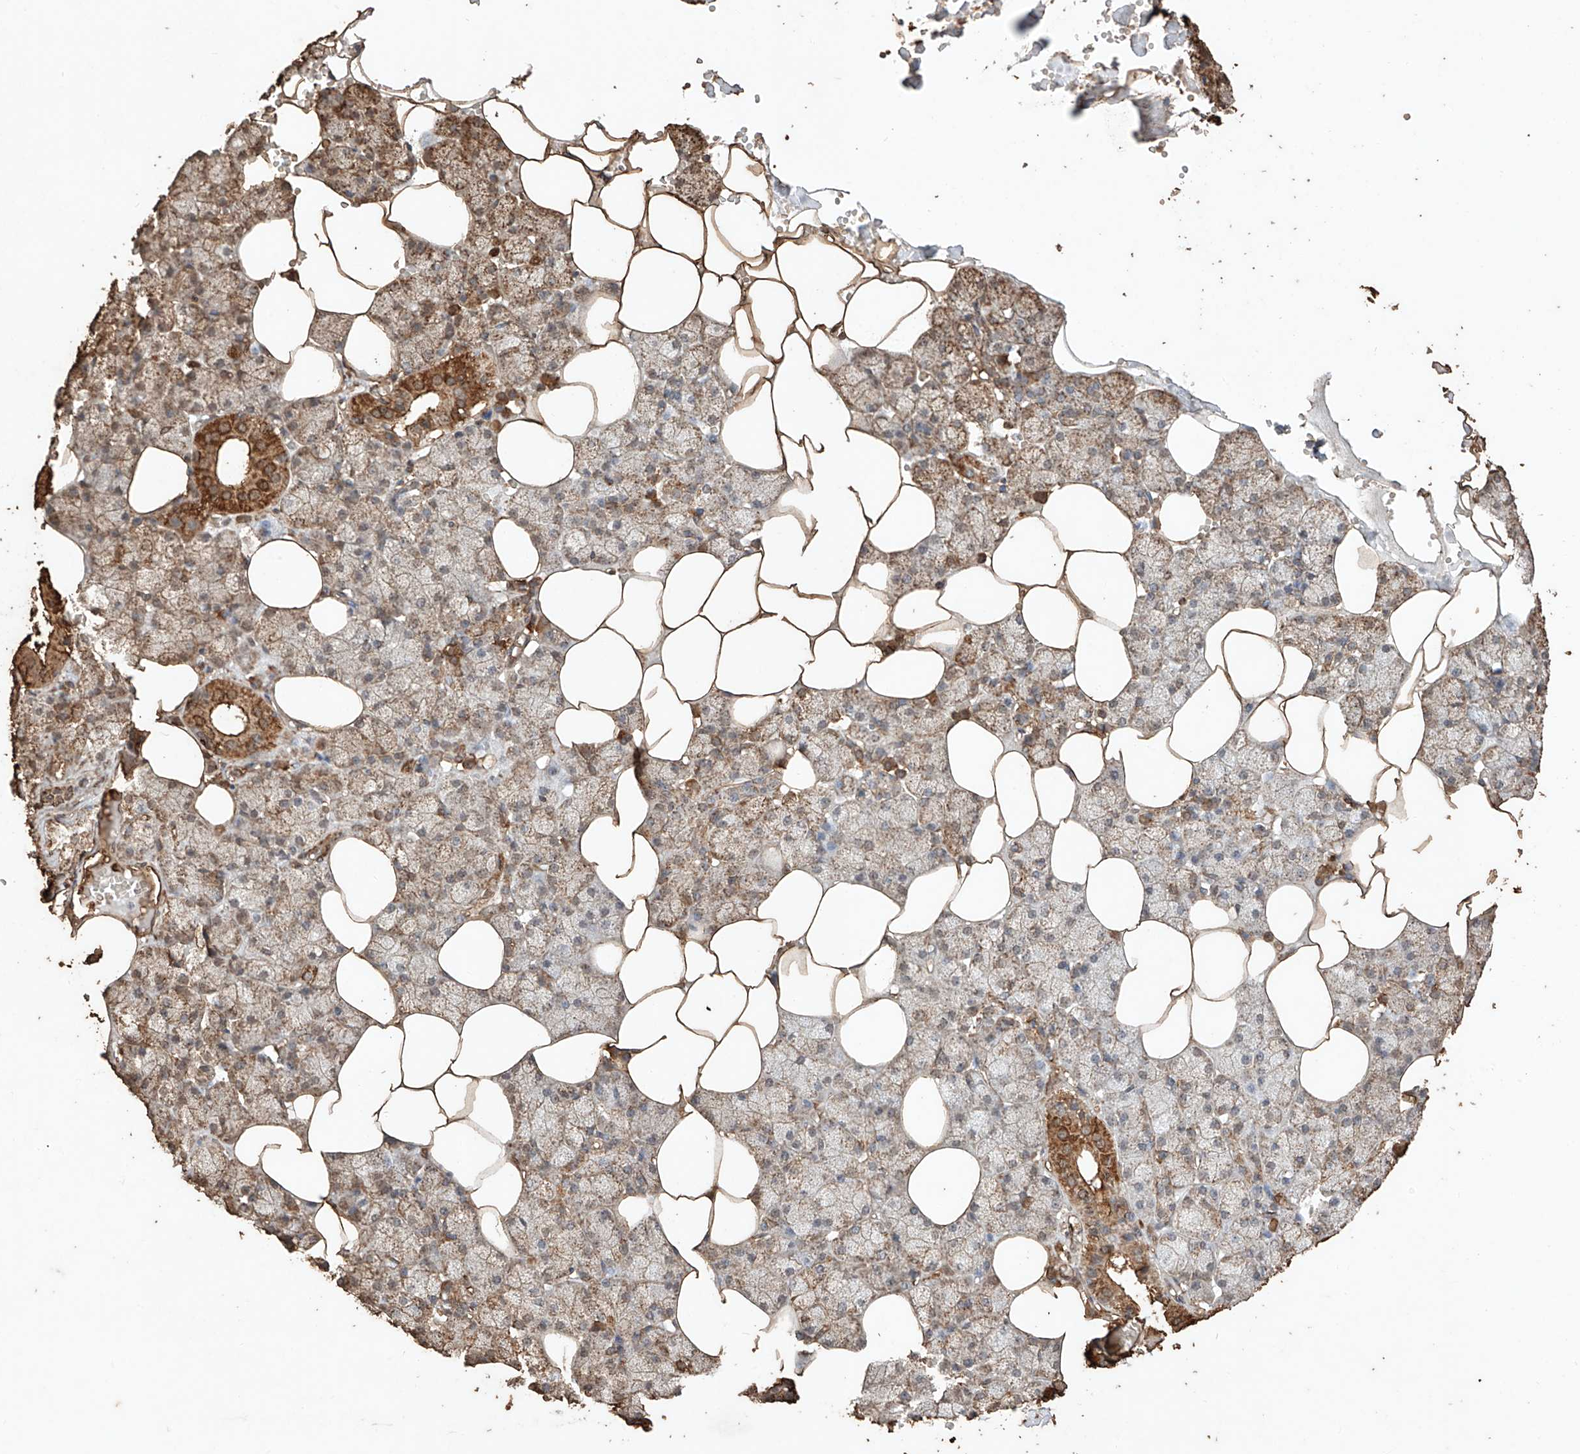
{"staining": {"intensity": "strong", "quantity": "25%-75%", "location": "cytoplasmic/membranous"}, "tissue": "salivary gland", "cell_type": "Glandular cells", "image_type": "normal", "snomed": [{"axis": "morphology", "description": "Normal tissue, NOS"}, {"axis": "topography", "description": "Salivary gland"}], "caption": "Glandular cells reveal strong cytoplasmic/membranous positivity in approximately 25%-75% of cells in benign salivary gland.", "gene": "M6PR", "patient": {"sex": "male", "age": 62}}